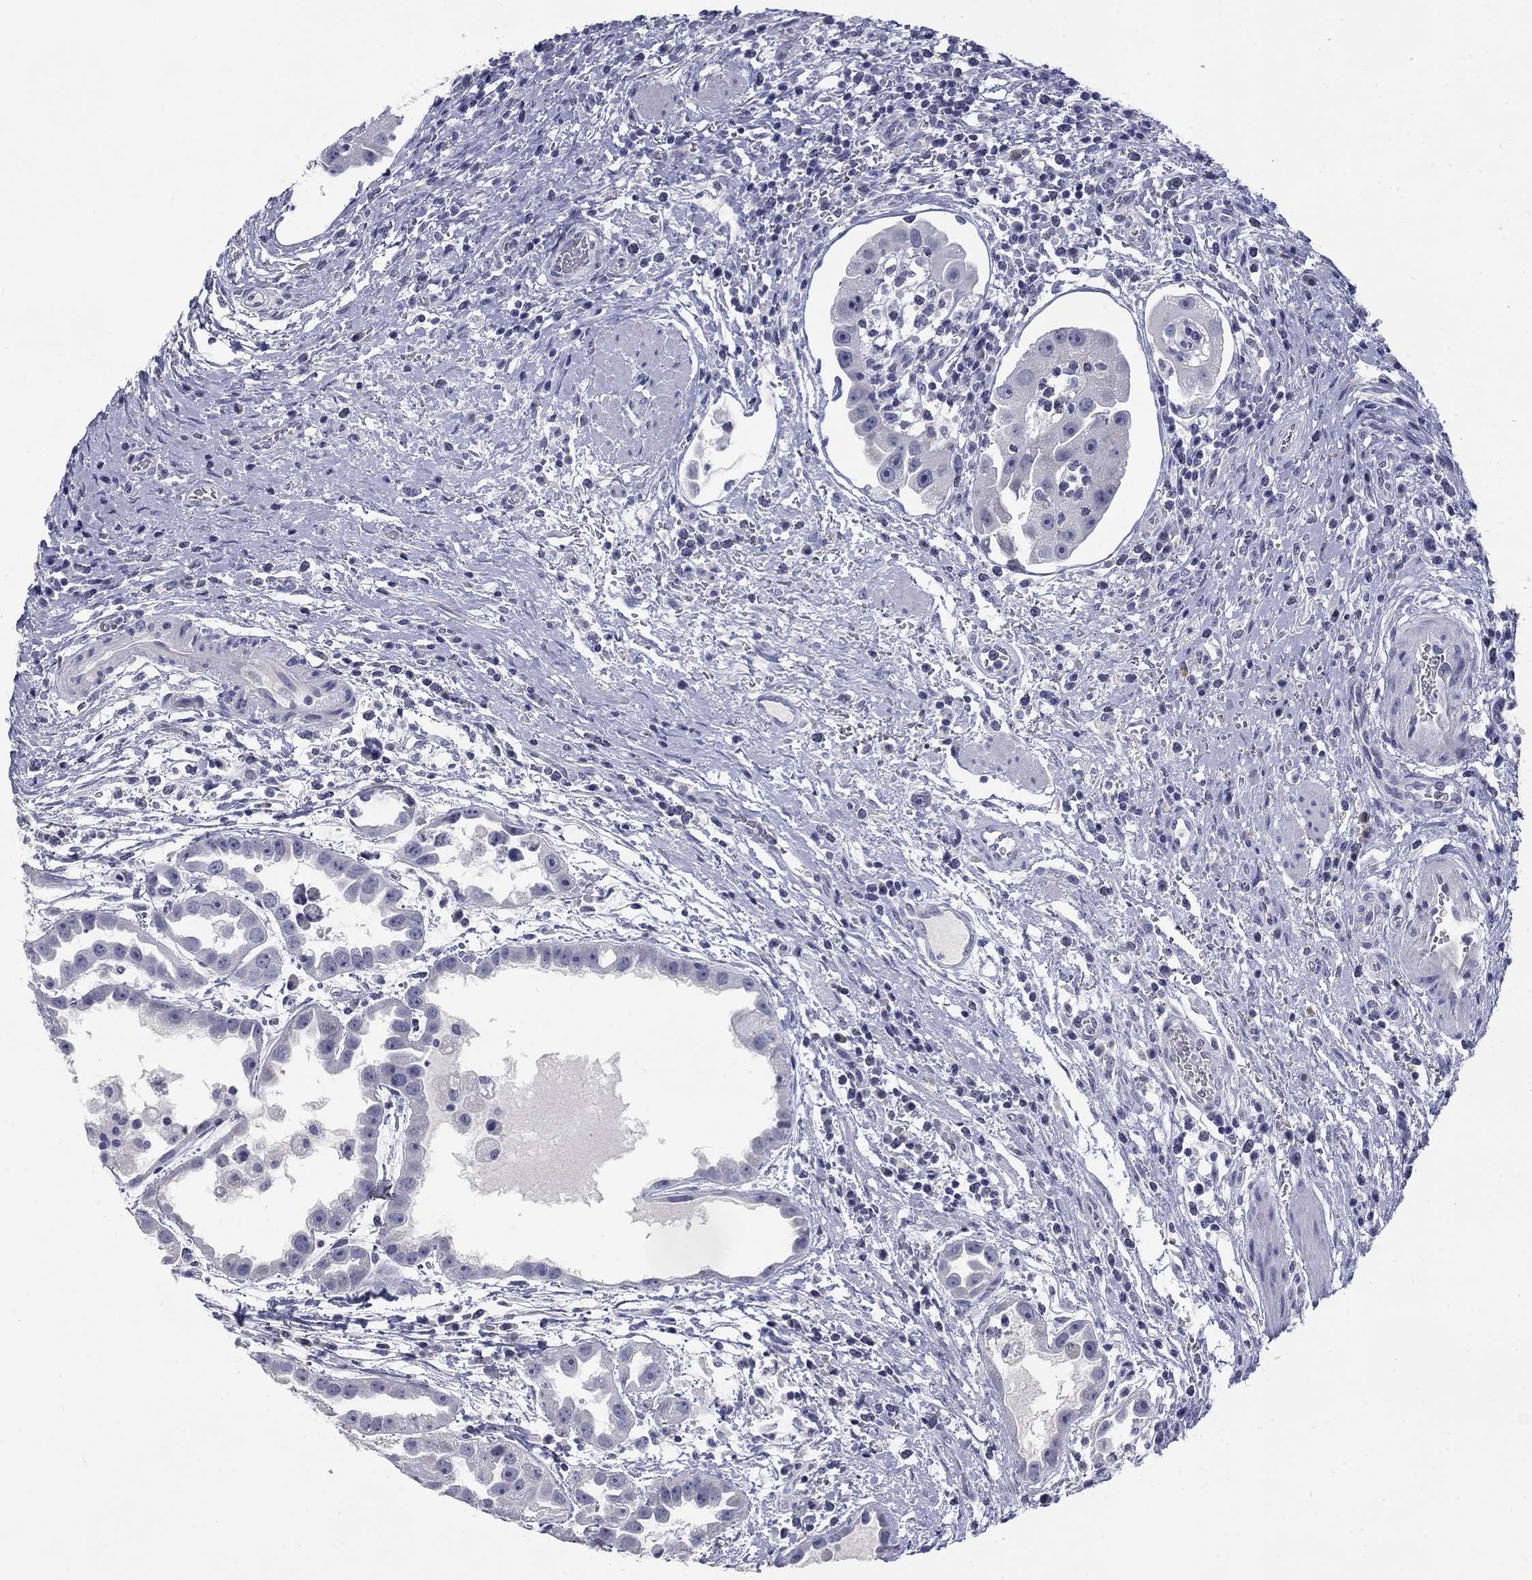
{"staining": {"intensity": "negative", "quantity": "none", "location": "none"}, "tissue": "urothelial cancer", "cell_type": "Tumor cells", "image_type": "cancer", "snomed": [{"axis": "morphology", "description": "Urothelial carcinoma, High grade"}, {"axis": "topography", "description": "Urinary bladder"}], "caption": "DAB (3,3'-diaminobenzidine) immunohistochemical staining of urothelial cancer displays no significant expression in tumor cells.", "gene": "ELAVL4", "patient": {"sex": "female", "age": 41}}